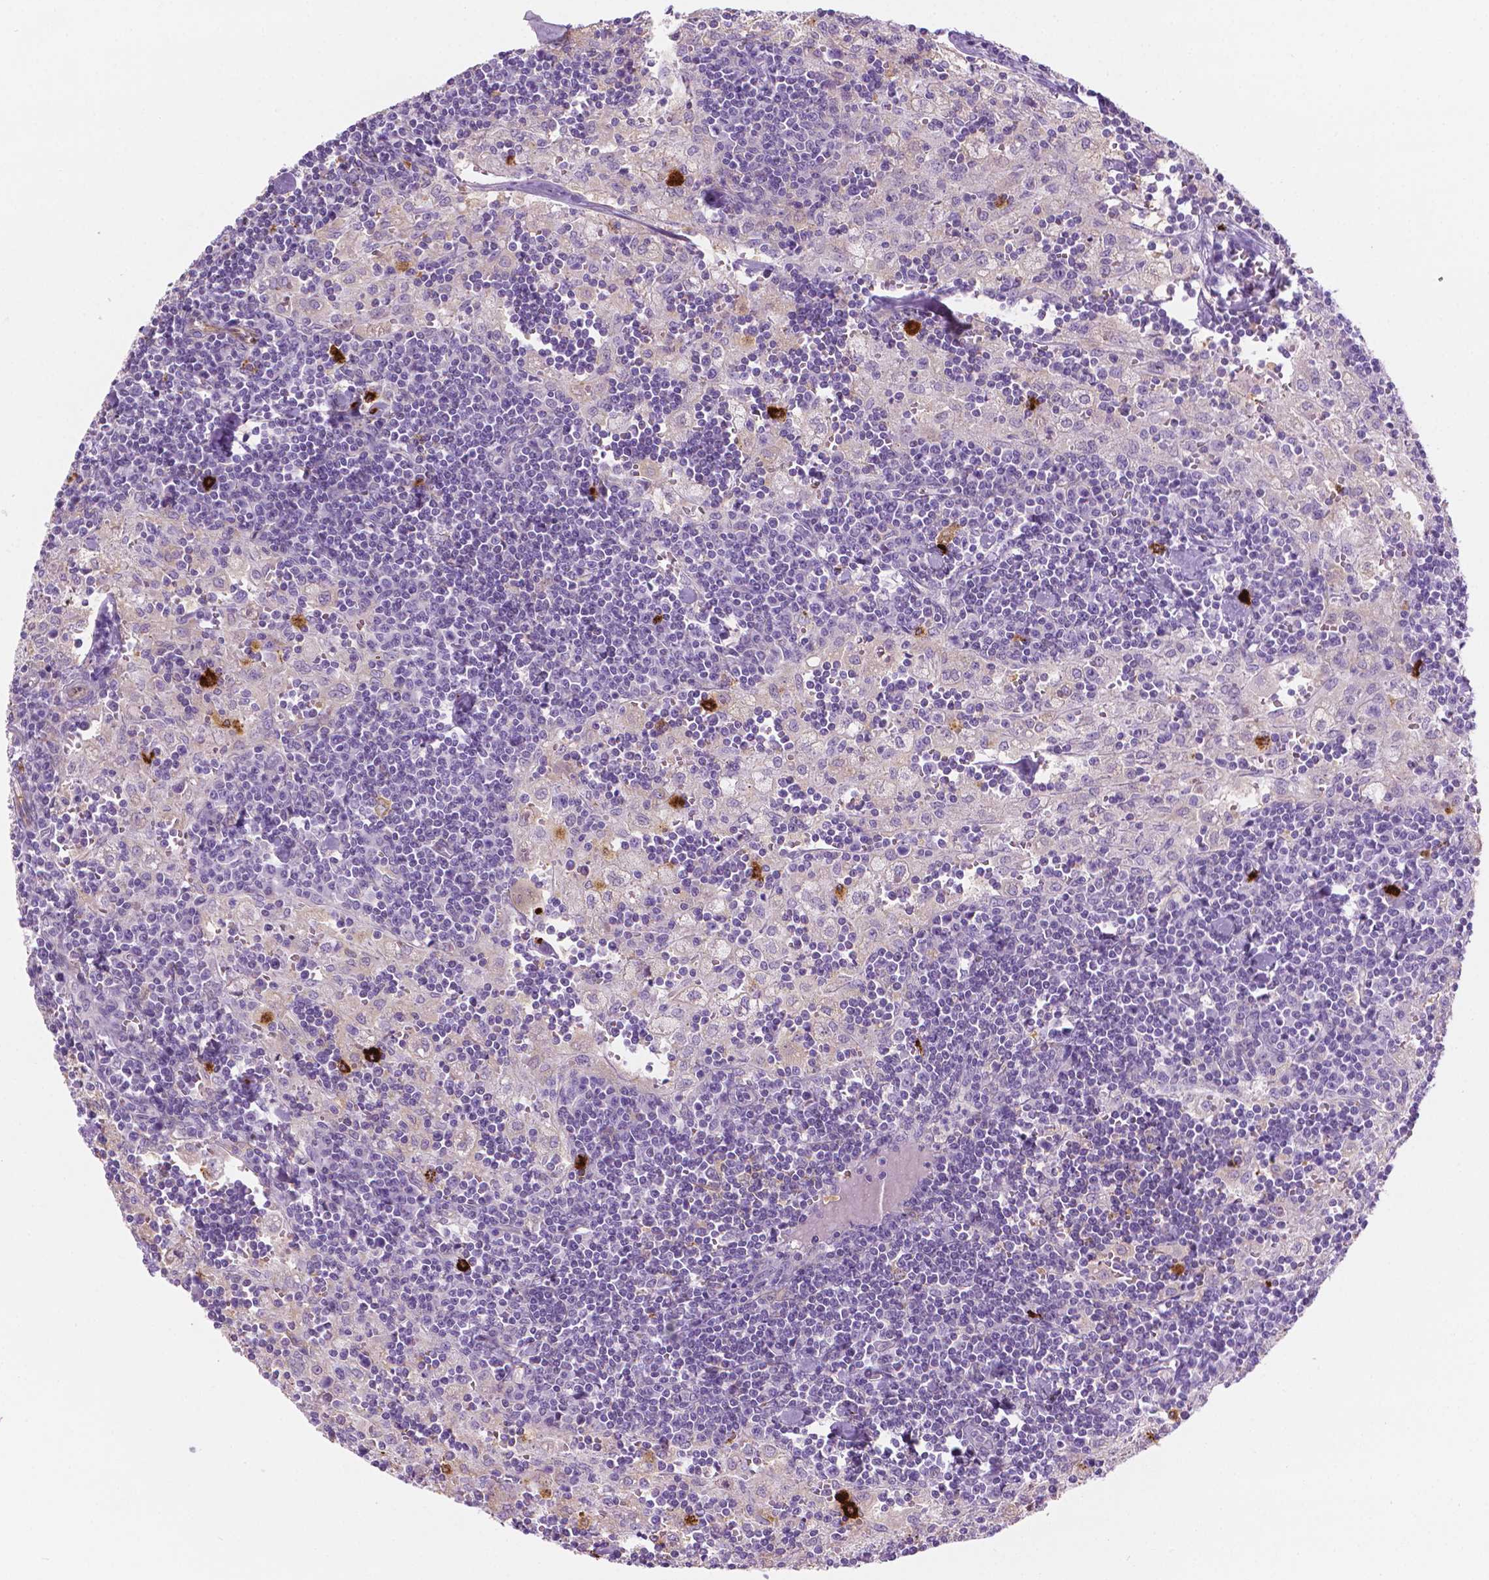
{"staining": {"intensity": "negative", "quantity": "none", "location": "none"}, "tissue": "lymph node", "cell_type": "Germinal center cells", "image_type": "normal", "snomed": [{"axis": "morphology", "description": "Normal tissue, NOS"}, {"axis": "topography", "description": "Lymph node"}], "caption": "Immunohistochemical staining of normal lymph node displays no significant positivity in germinal center cells.", "gene": "EPPK1", "patient": {"sex": "male", "age": 55}}